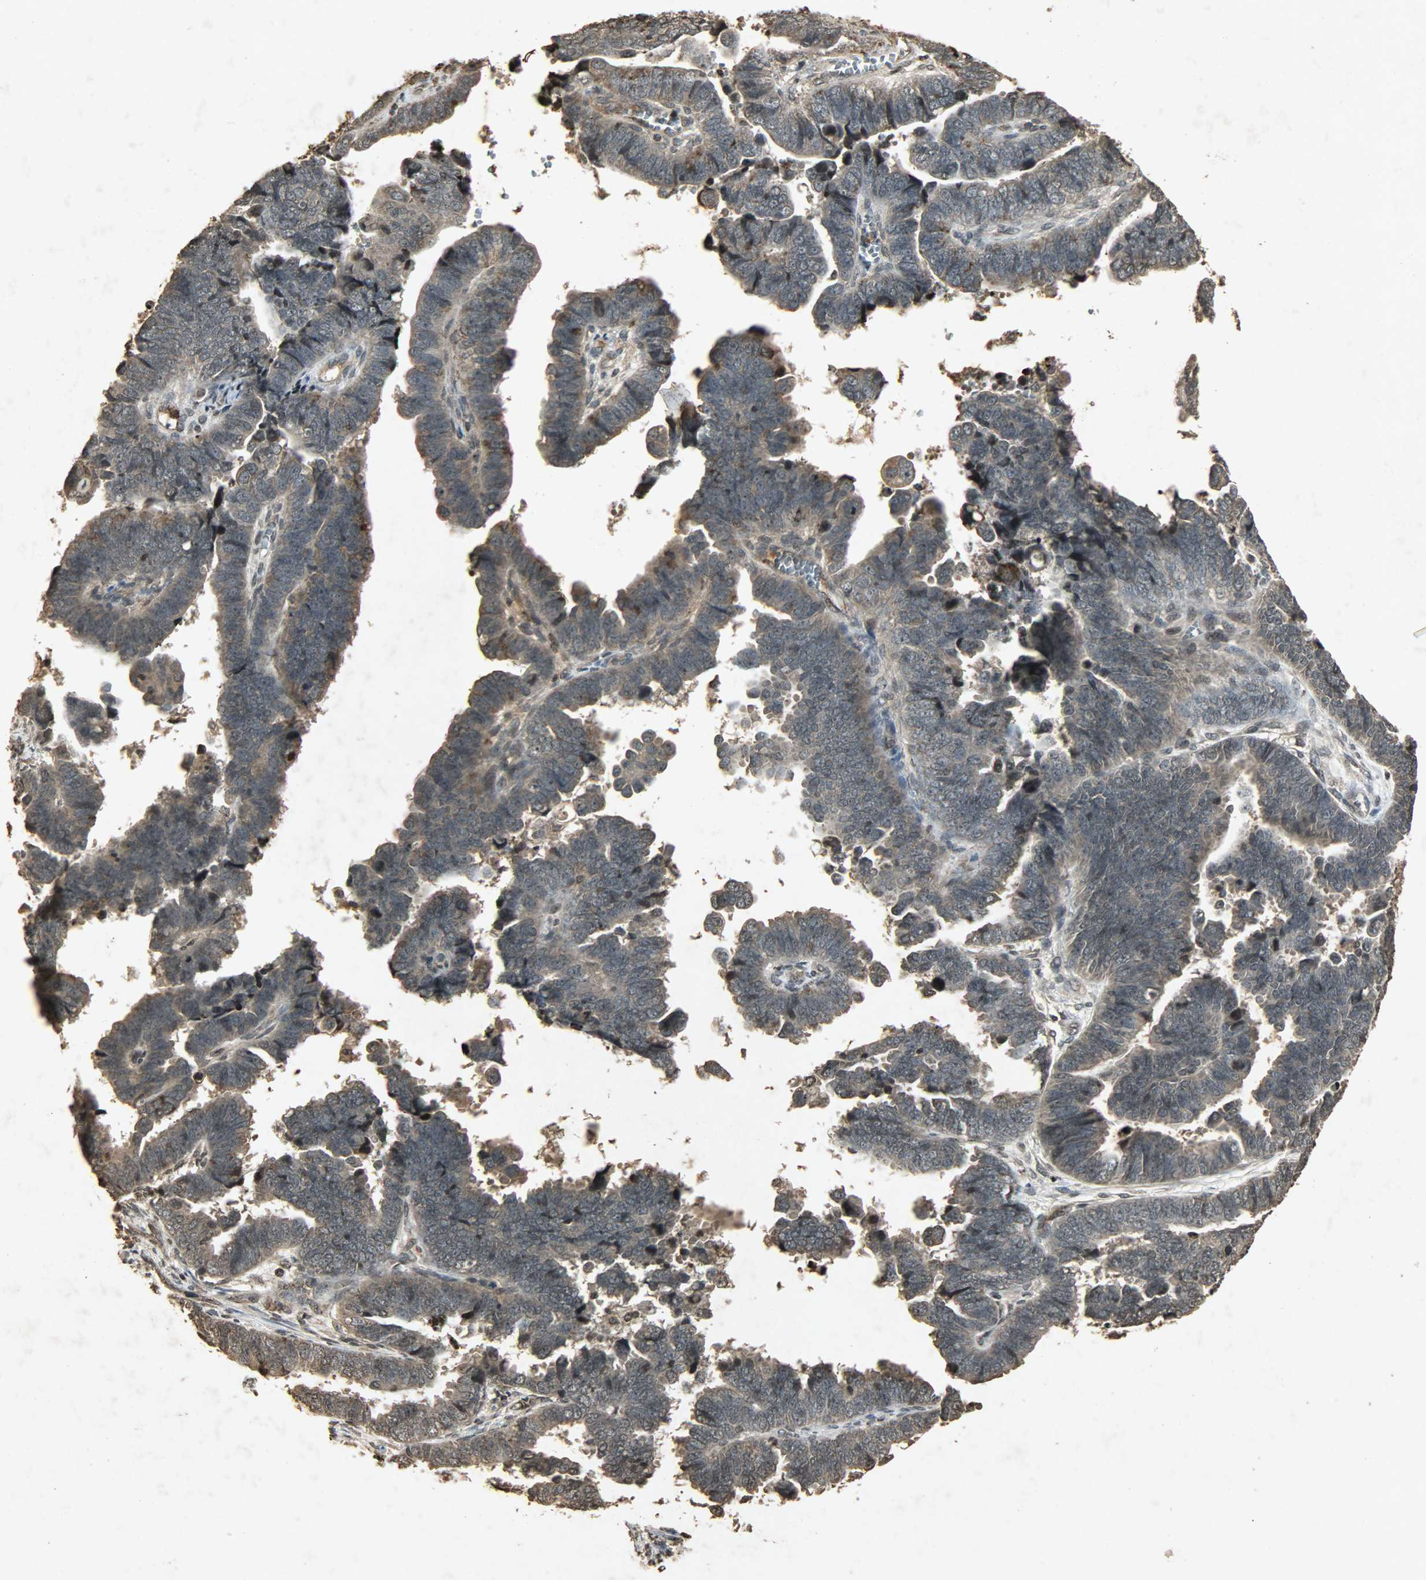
{"staining": {"intensity": "weak", "quantity": ">75%", "location": "cytoplasmic/membranous,nuclear"}, "tissue": "endometrial cancer", "cell_type": "Tumor cells", "image_type": "cancer", "snomed": [{"axis": "morphology", "description": "Adenocarcinoma, NOS"}, {"axis": "topography", "description": "Endometrium"}], "caption": "Endometrial adenocarcinoma stained with IHC demonstrates weak cytoplasmic/membranous and nuclear expression in about >75% of tumor cells. (DAB IHC with brightfield microscopy, high magnification).", "gene": "PPP3R1", "patient": {"sex": "female", "age": 75}}